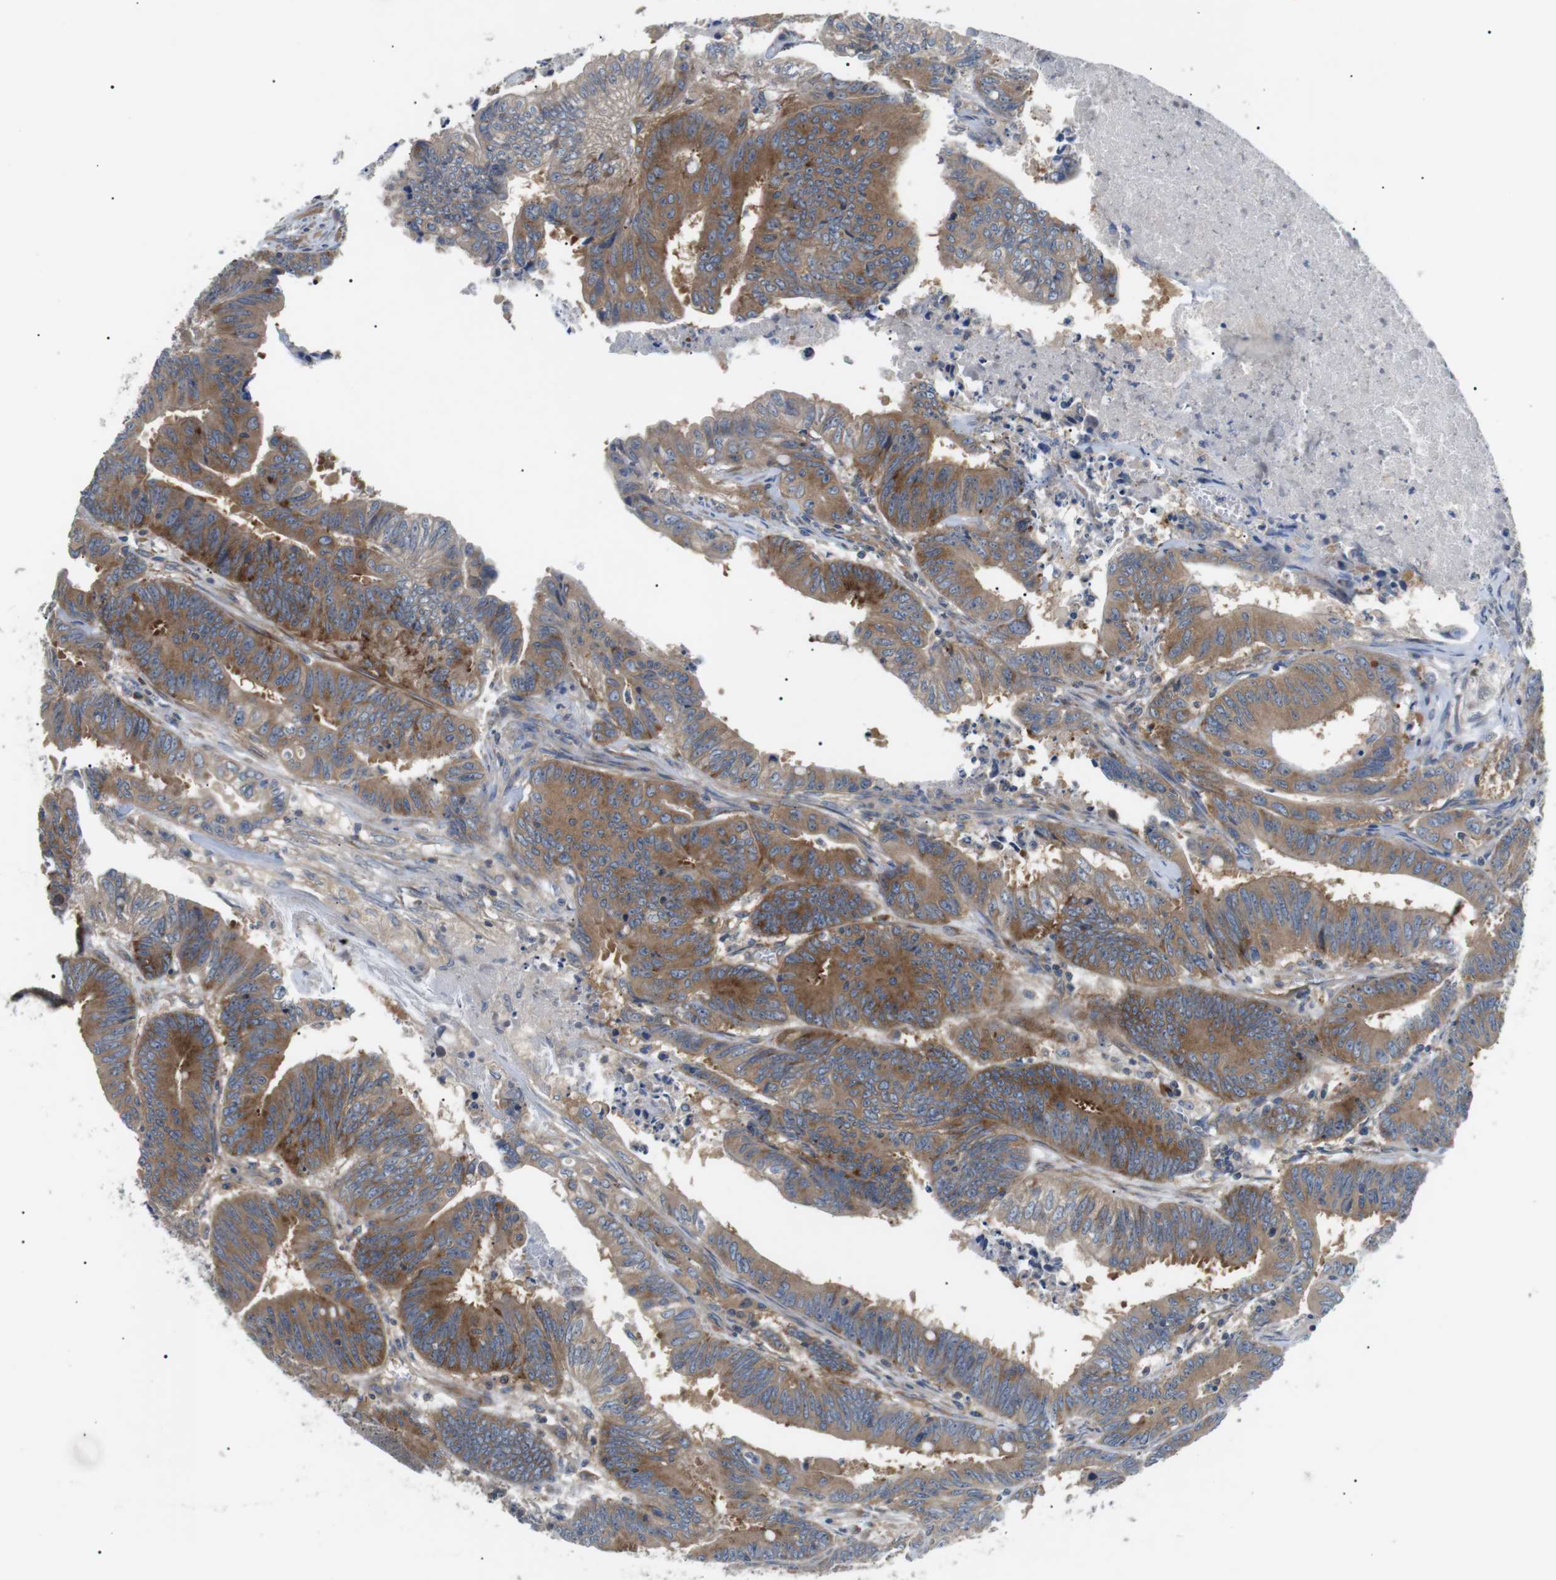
{"staining": {"intensity": "moderate", "quantity": ">75%", "location": "cytoplasmic/membranous"}, "tissue": "colorectal cancer", "cell_type": "Tumor cells", "image_type": "cancer", "snomed": [{"axis": "morphology", "description": "Adenocarcinoma, NOS"}, {"axis": "topography", "description": "Colon"}], "caption": "The photomicrograph demonstrates staining of adenocarcinoma (colorectal), revealing moderate cytoplasmic/membranous protein staining (brown color) within tumor cells. (DAB IHC with brightfield microscopy, high magnification).", "gene": "DIPK1A", "patient": {"sex": "male", "age": 45}}